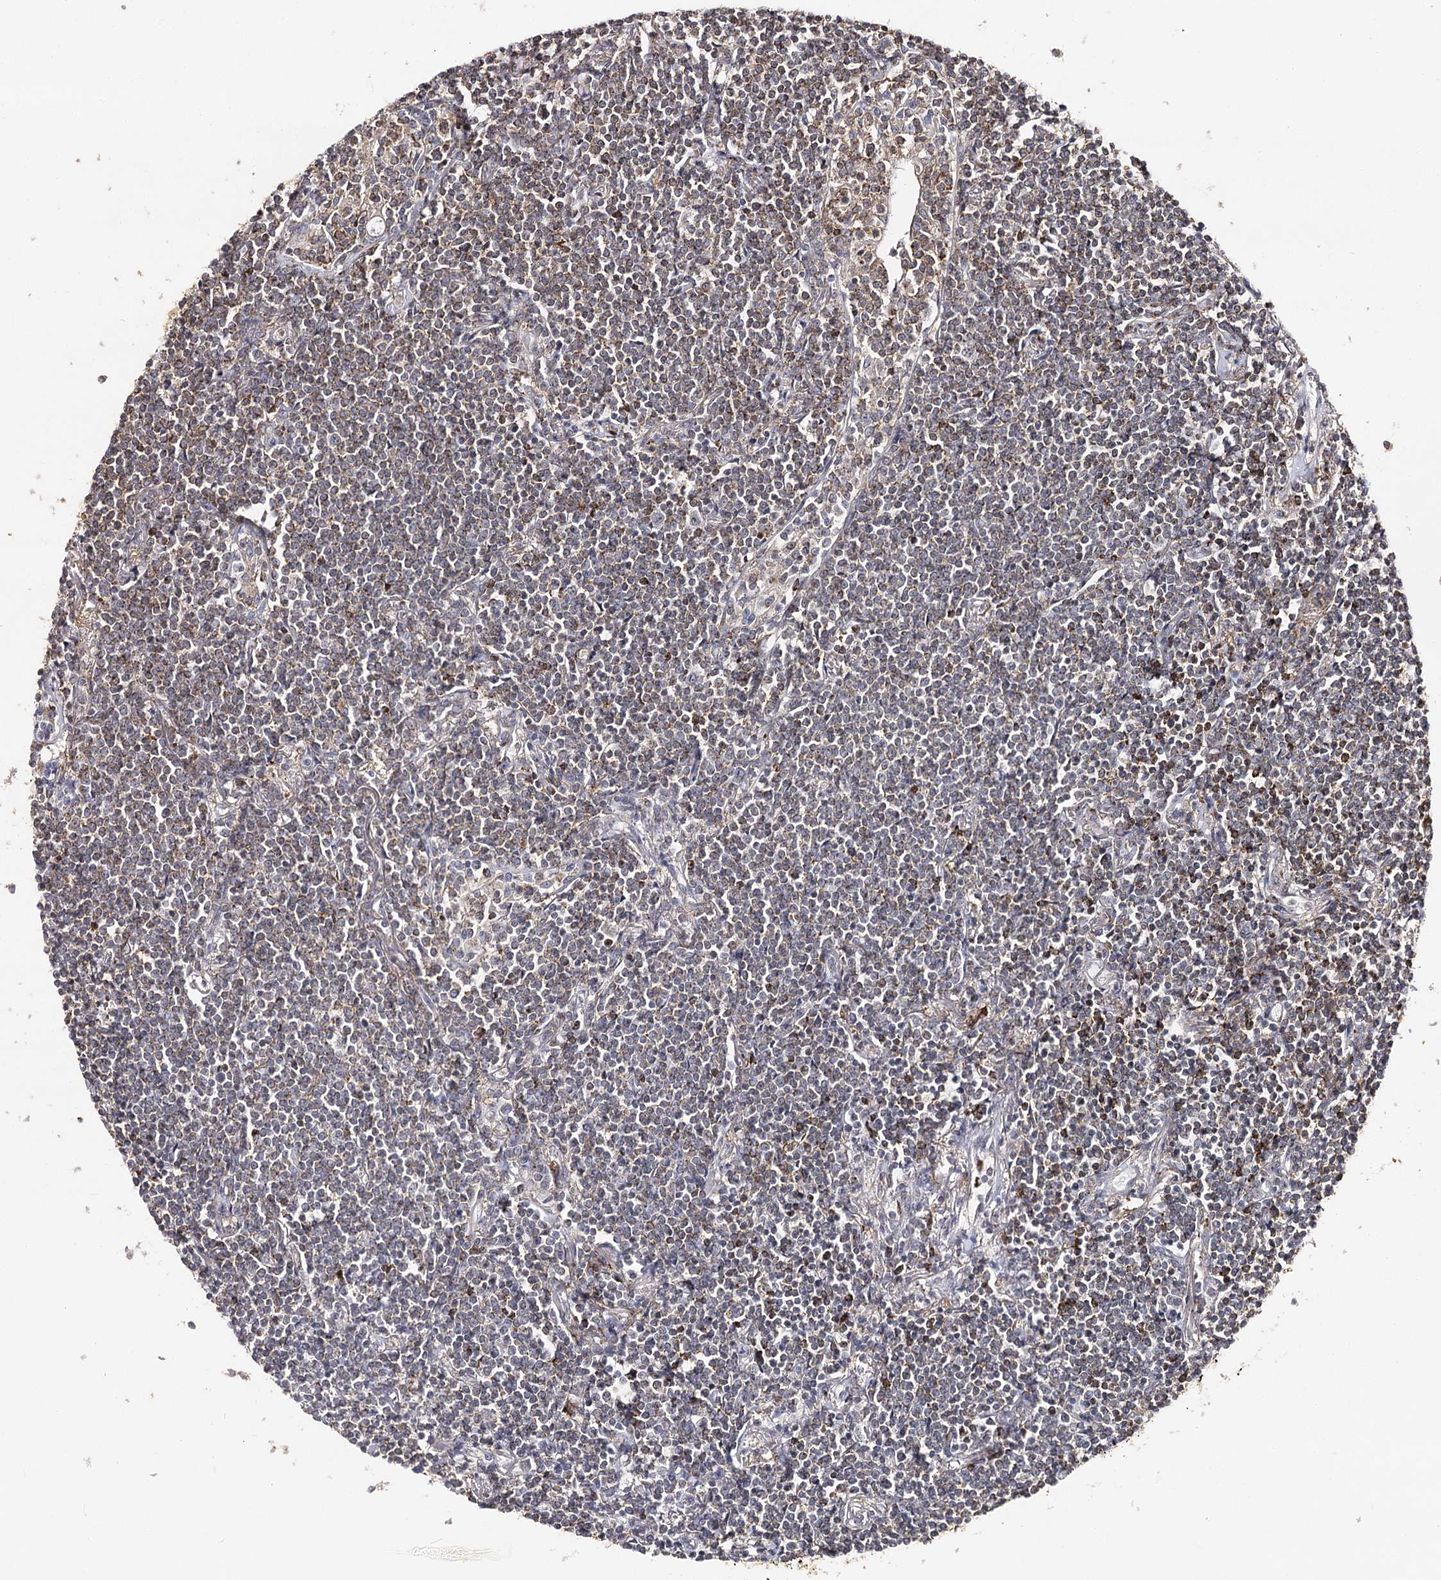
{"staining": {"intensity": "moderate", "quantity": "25%-75%", "location": "cytoplasmic/membranous"}, "tissue": "lymphoma", "cell_type": "Tumor cells", "image_type": "cancer", "snomed": [{"axis": "morphology", "description": "Malignant lymphoma, non-Hodgkin's type, Low grade"}, {"axis": "topography", "description": "Lung"}], "caption": "Immunohistochemistry (DAB) staining of human malignant lymphoma, non-Hodgkin's type (low-grade) demonstrates moderate cytoplasmic/membranous protein expression in about 25%-75% of tumor cells.", "gene": "SEC24B", "patient": {"sex": "female", "age": 71}}